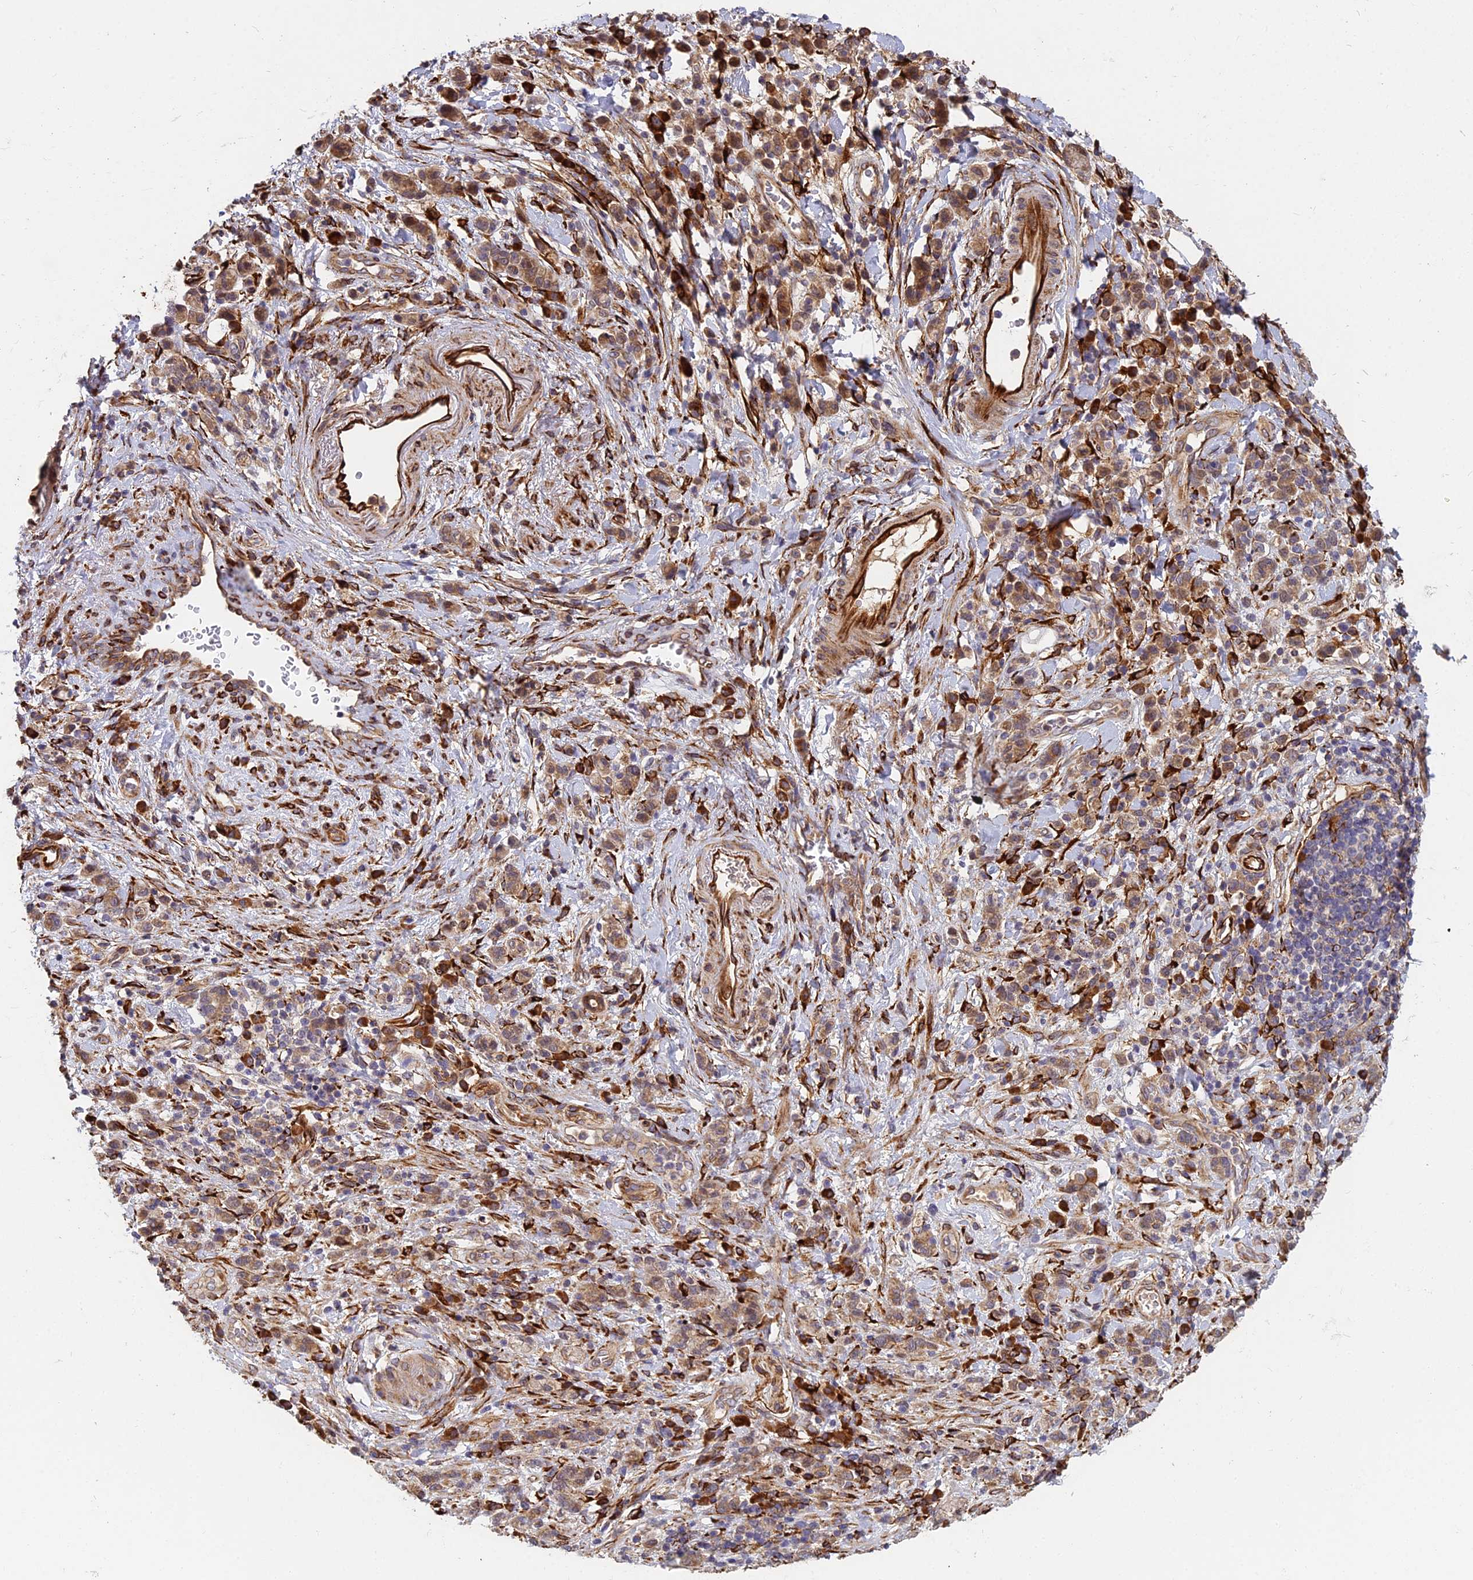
{"staining": {"intensity": "moderate", "quantity": ">75%", "location": "cytoplasmic/membranous"}, "tissue": "stomach cancer", "cell_type": "Tumor cells", "image_type": "cancer", "snomed": [{"axis": "morphology", "description": "Adenocarcinoma, NOS"}, {"axis": "topography", "description": "Stomach"}], "caption": "A histopathology image showing moderate cytoplasmic/membranous expression in about >75% of tumor cells in stomach adenocarcinoma, as visualized by brown immunohistochemical staining.", "gene": "NDUFAF7", "patient": {"sex": "male", "age": 77}}